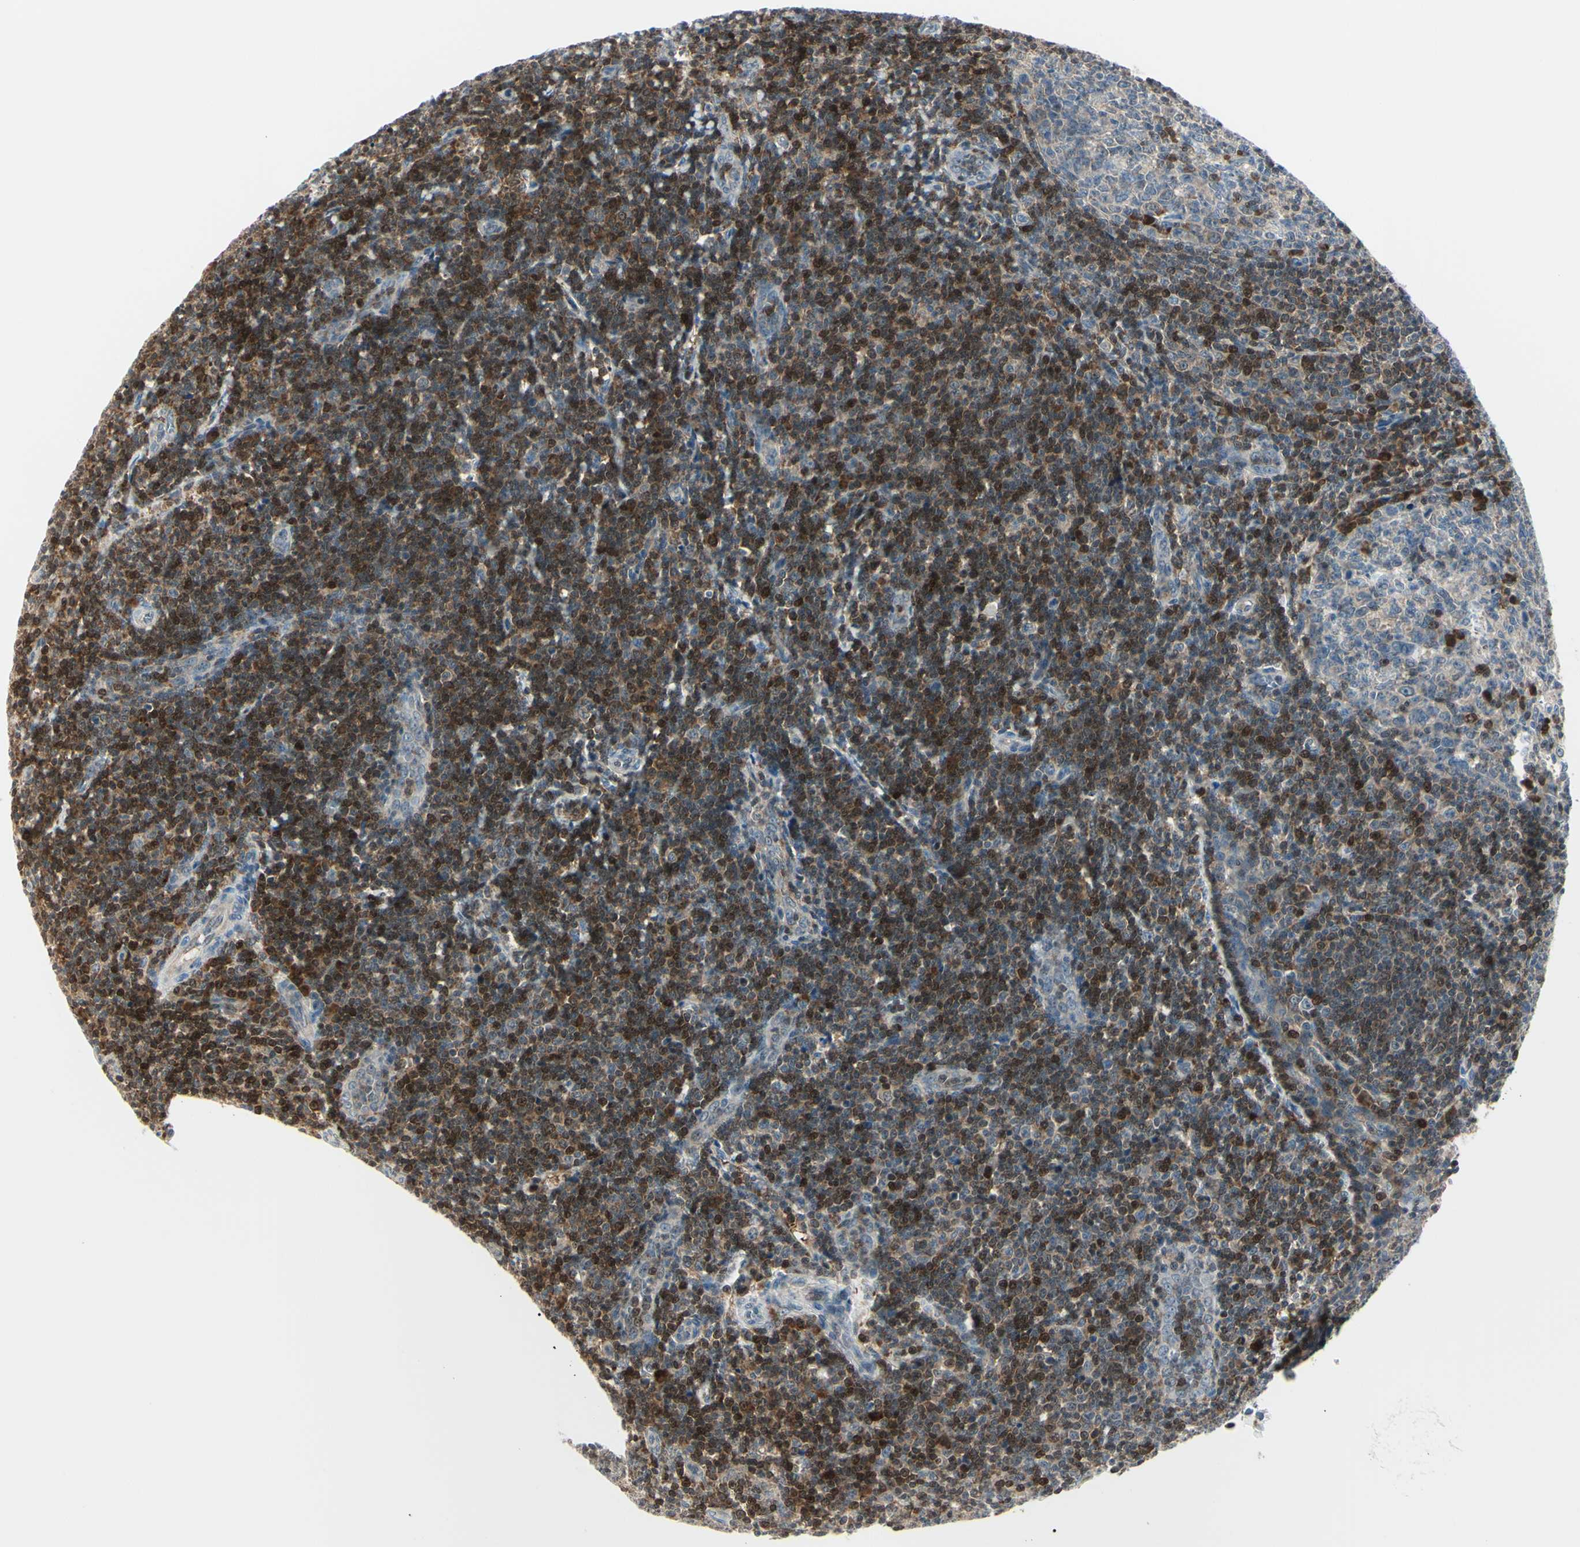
{"staining": {"intensity": "strong", "quantity": "<25%", "location": "nuclear"}, "tissue": "tonsil", "cell_type": "Germinal center cells", "image_type": "normal", "snomed": [{"axis": "morphology", "description": "Normal tissue, NOS"}, {"axis": "topography", "description": "Tonsil"}], "caption": "A micrograph of tonsil stained for a protein reveals strong nuclear brown staining in germinal center cells. (IHC, brightfield microscopy, high magnification).", "gene": "PGK1", "patient": {"sex": "male", "age": 31}}